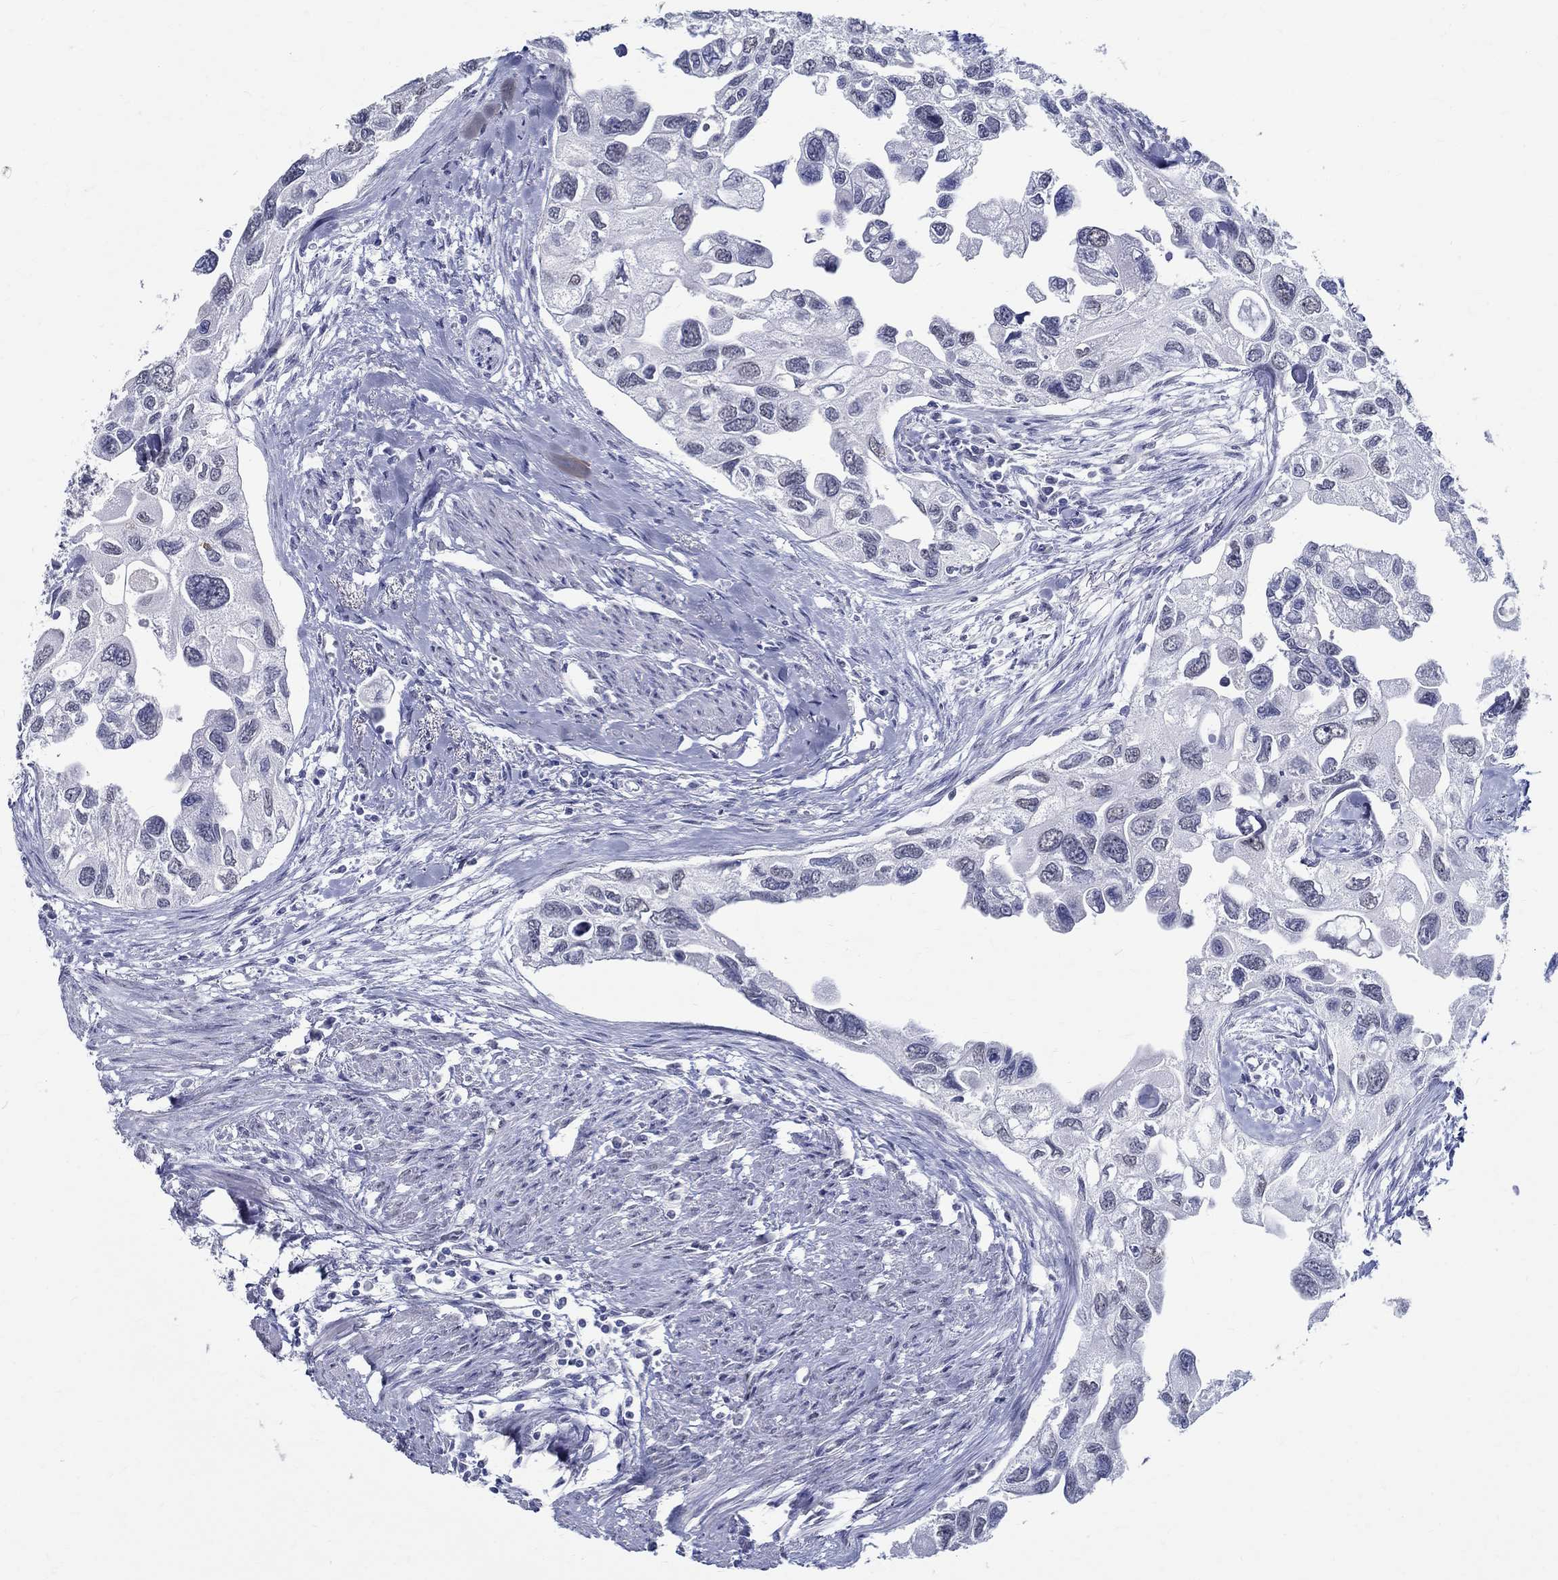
{"staining": {"intensity": "negative", "quantity": "none", "location": "none"}, "tissue": "urothelial cancer", "cell_type": "Tumor cells", "image_type": "cancer", "snomed": [{"axis": "morphology", "description": "Urothelial carcinoma, High grade"}, {"axis": "topography", "description": "Urinary bladder"}], "caption": "An image of high-grade urothelial carcinoma stained for a protein shows no brown staining in tumor cells.", "gene": "TSPAN16", "patient": {"sex": "male", "age": 59}}